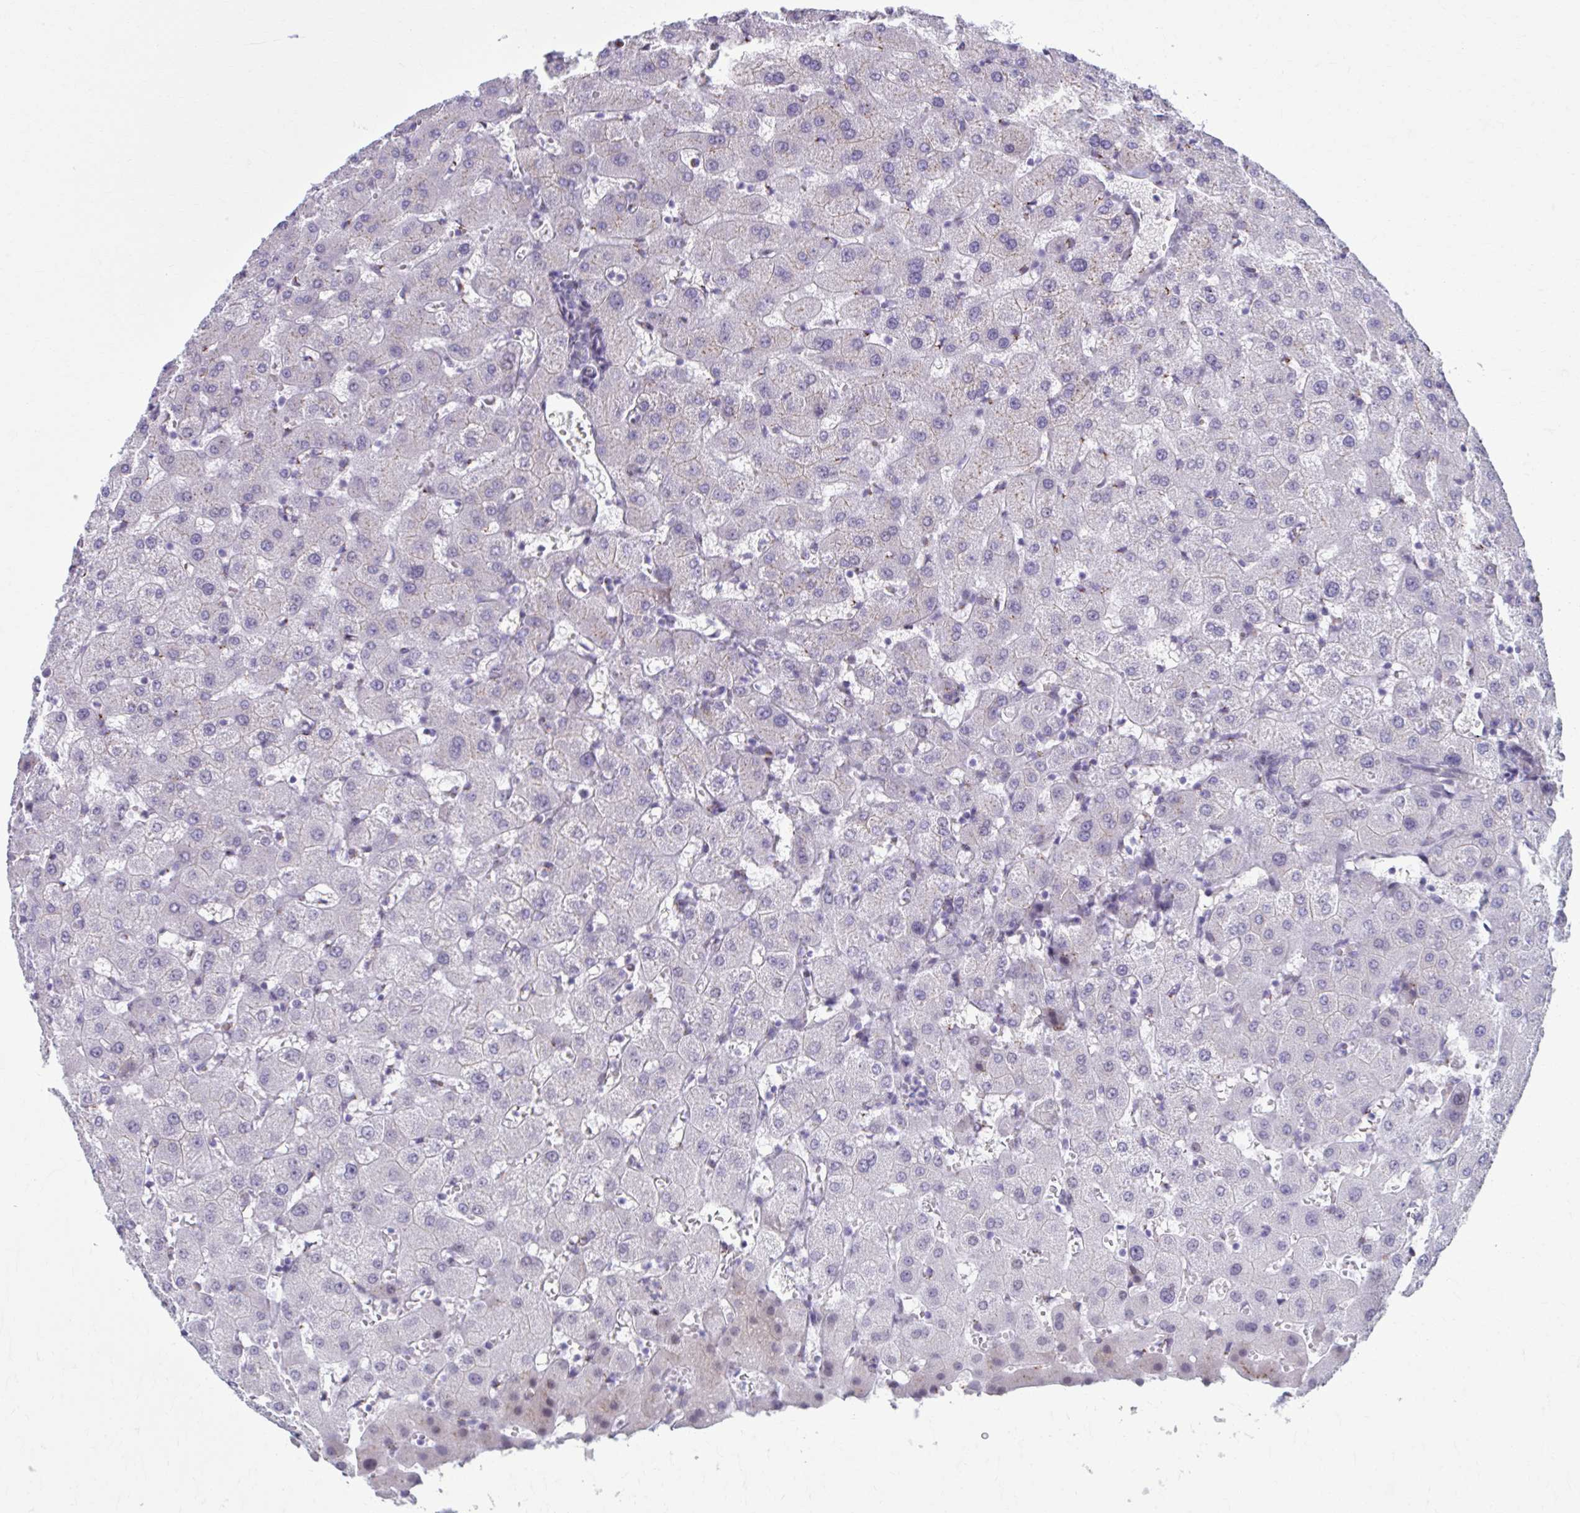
{"staining": {"intensity": "weak", "quantity": "25%-75%", "location": "nuclear"}, "tissue": "liver", "cell_type": "Cholangiocytes", "image_type": "normal", "snomed": [{"axis": "morphology", "description": "Normal tissue, NOS"}, {"axis": "topography", "description": "Liver"}], "caption": "High-power microscopy captured an IHC image of normal liver, revealing weak nuclear expression in about 25%-75% of cholangiocytes. The protein of interest is shown in brown color, while the nuclei are stained blue.", "gene": "ZNF682", "patient": {"sex": "female", "age": 63}}